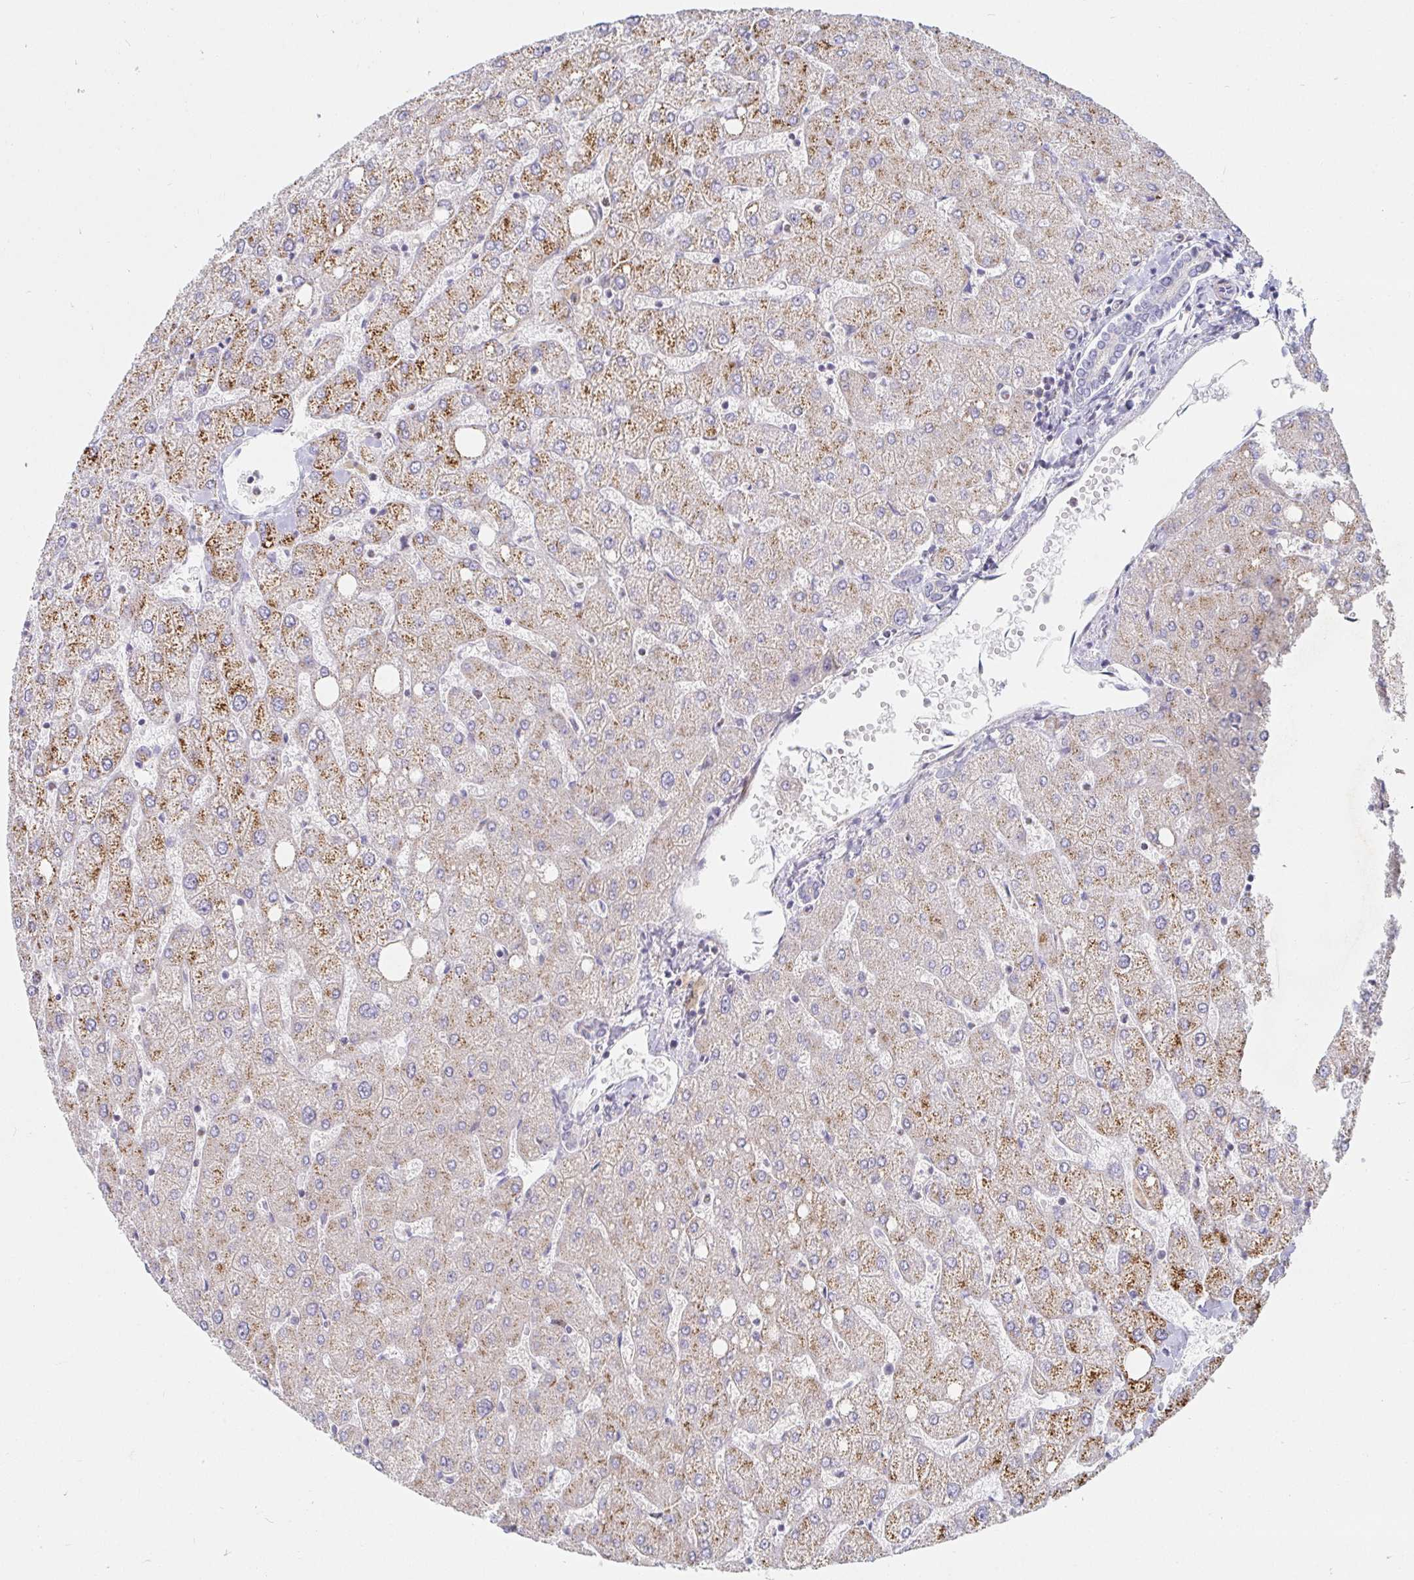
{"staining": {"intensity": "negative", "quantity": "none", "location": "none"}, "tissue": "liver", "cell_type": "Cholangiocytes", "image_type": "normal", "snomed": [{"axis": "morphology", "description": "Normal tissue, NOS"}, {"axis": "topography", "description": "Liver"}], "caption": "The image shows no staining of cholangiocytes in normal liver.", "gene": "SSH2", "patient": {"sex": "female", "age": 54}}